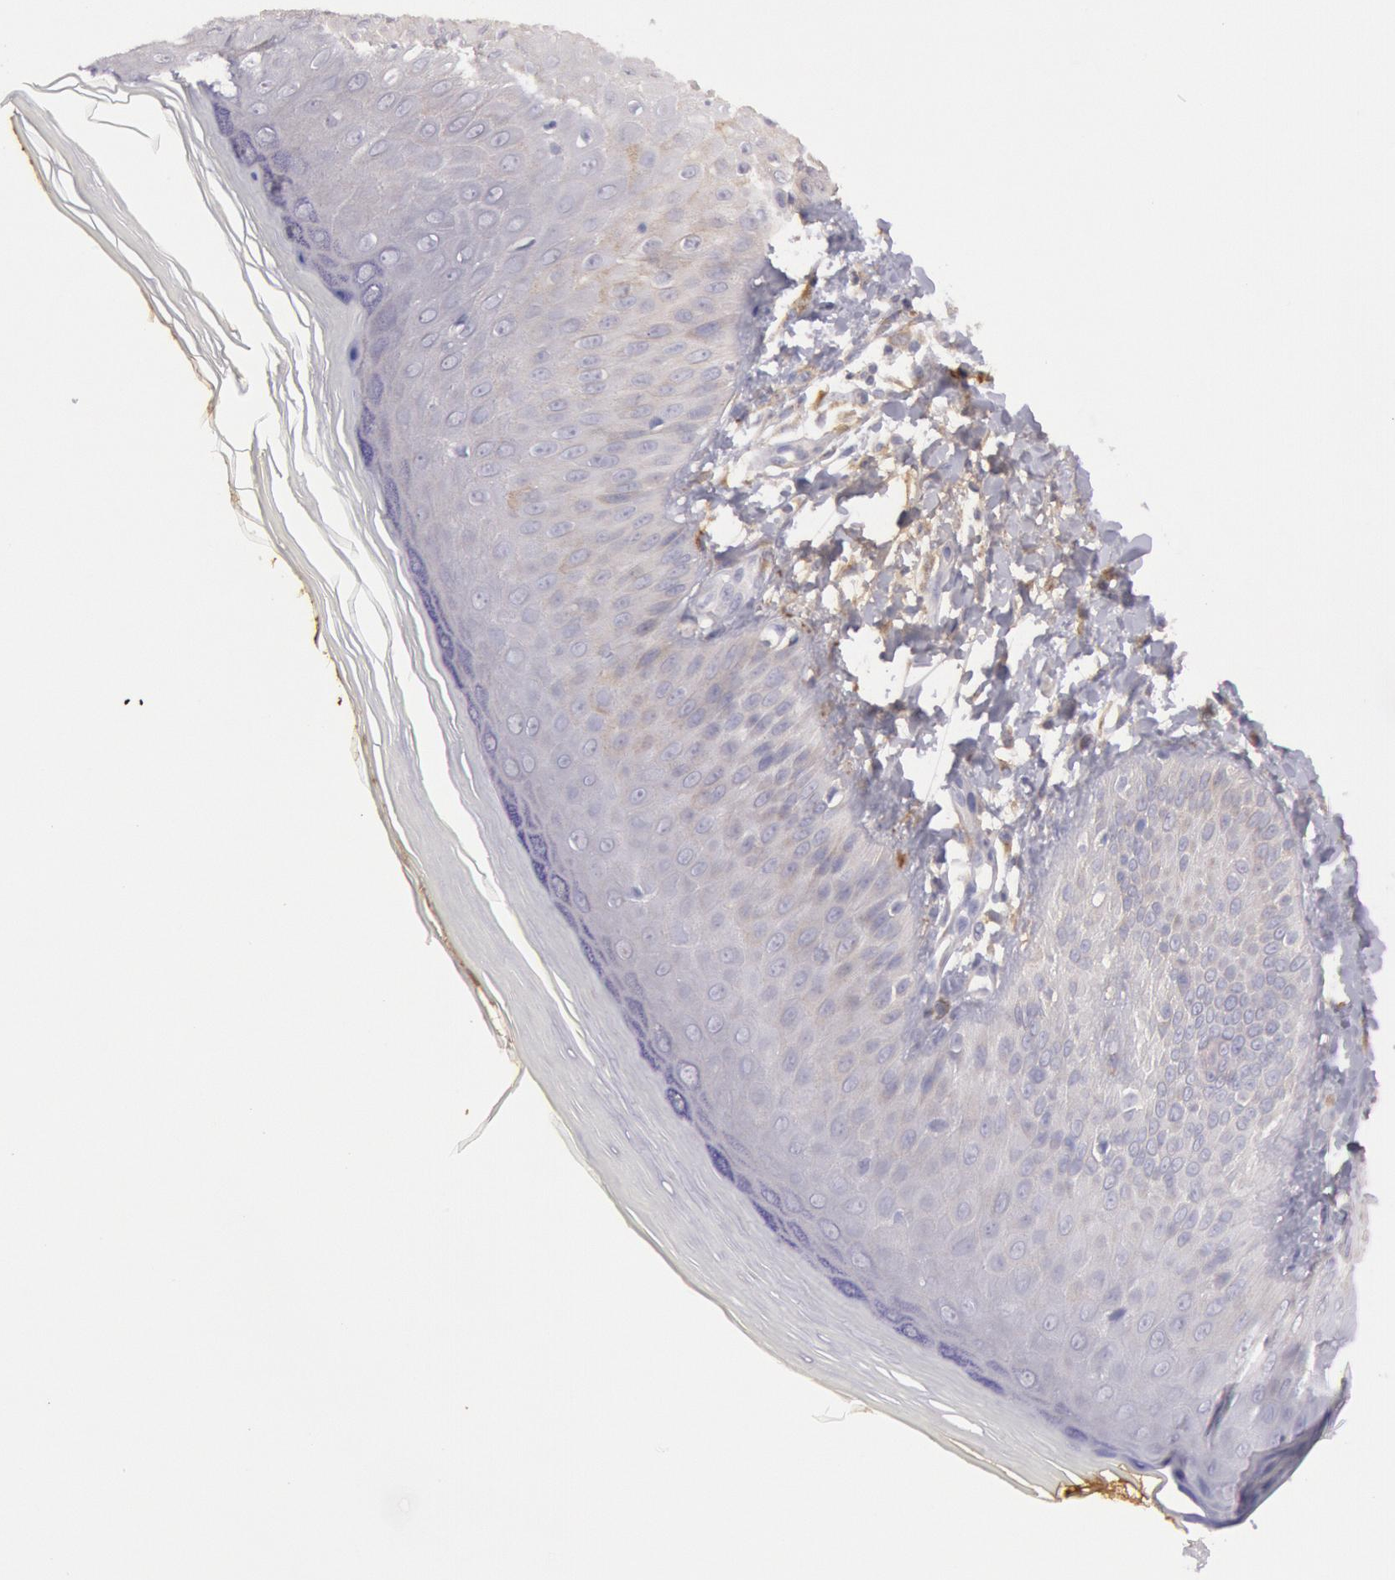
{"staining": {"intensity": "negative", "quantity": "none", "location": "none"}, "tissue": "skin", "cell_type": "Epidermal cells", "image_type": "normal", "snomed": [{"axis": "morphology", "description": "Normal tissue, NOS"}, {"axis": "morphology", "description": "Inflammation, NOS"}, {"axis": "topography", "description": "Soft tissue"}, {"axis": "topography", "description": "Anal"}], "caption": "This histopathology image is of unremarkable skin stained with immunohistochemistry (IHC) to label a protein in brown with the nuclei are counter-stained blue. There is no staining in epidermal cells.", "gene": "C1R", "patient": {"sex": "female", "age": 15}}